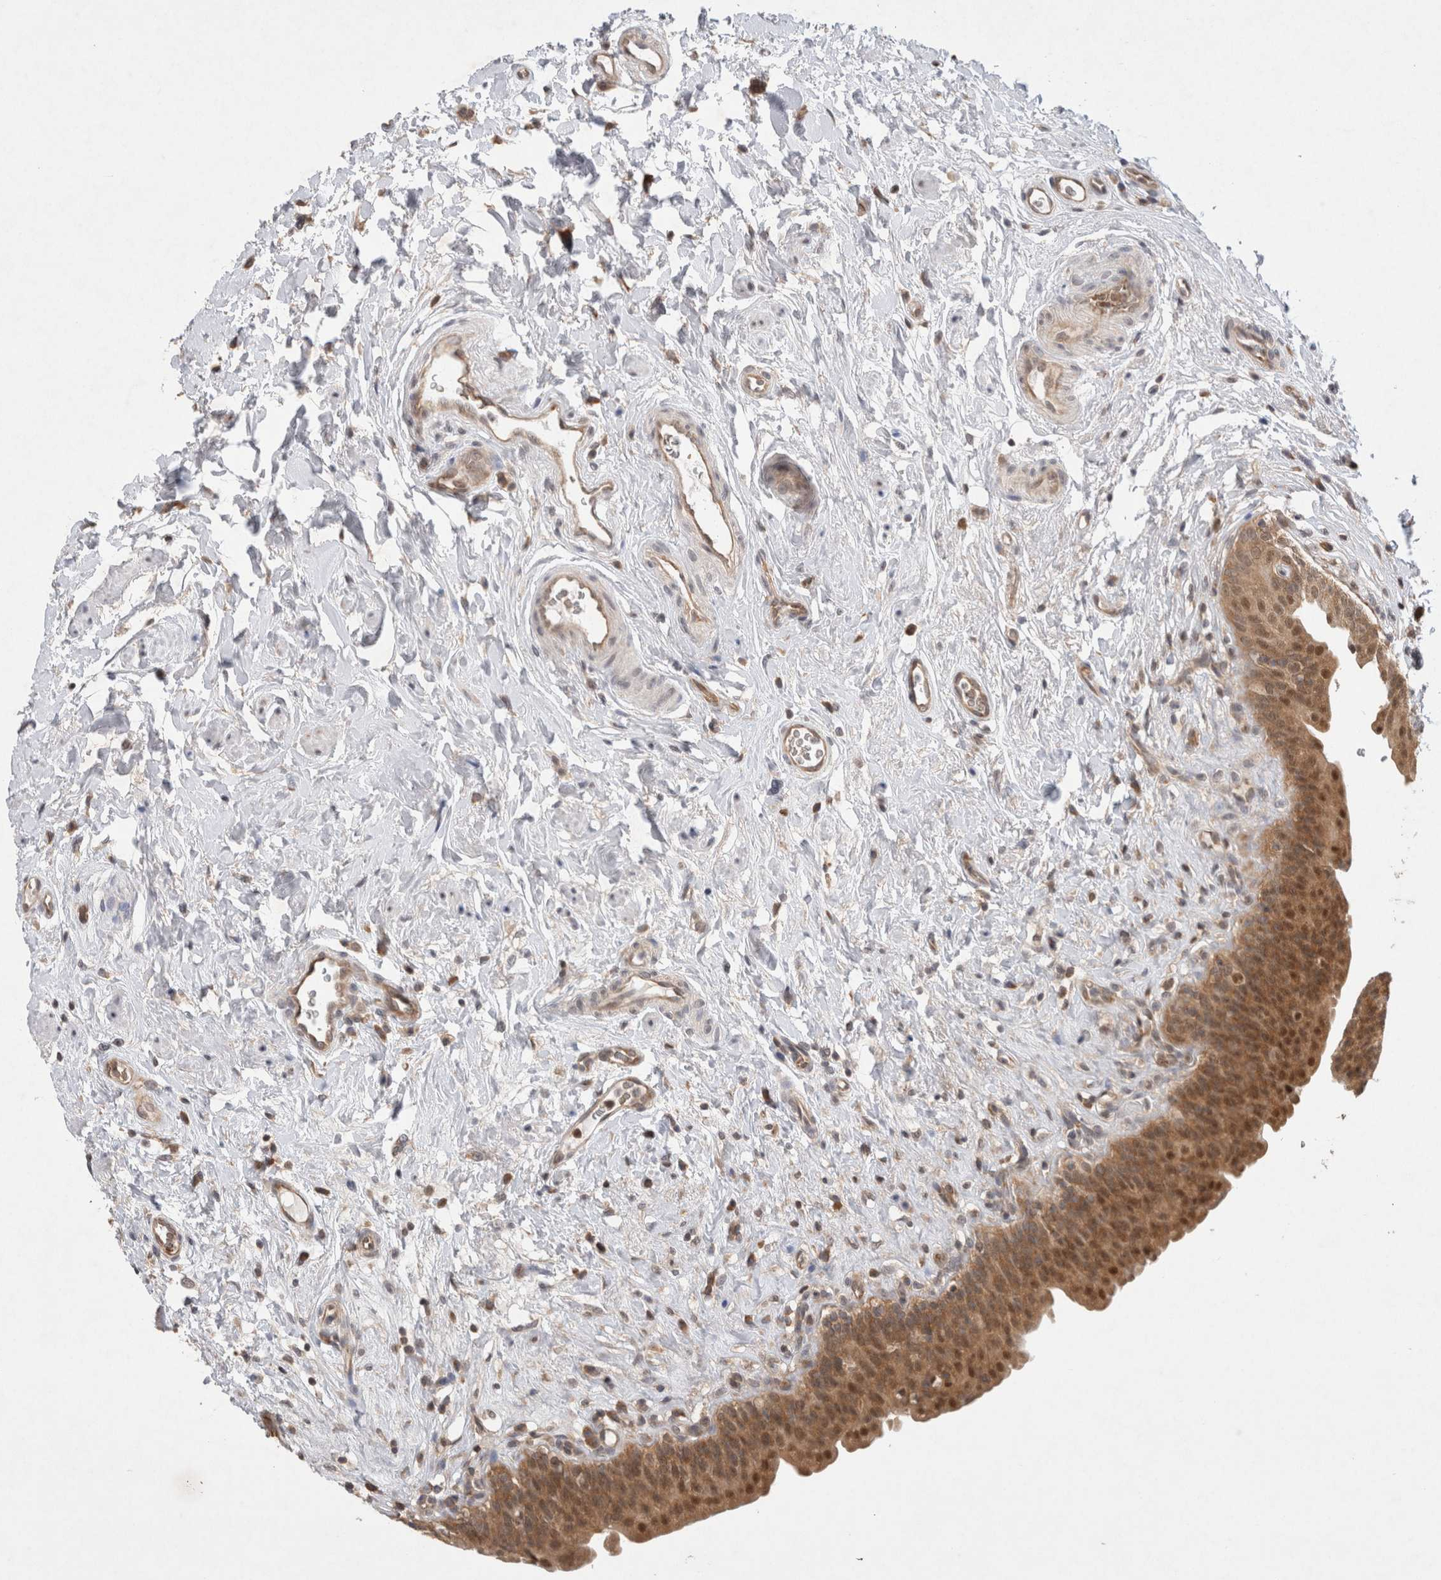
{"staining": {"intensity": "moderate", "quantity": ">75%", "location": "cytoplasmic/membranous,nuclear"}, "tissue": "urinary bladder", "cell_type": "Urothelial cells", "image_type": "normal", "snomed": [{"axis": "morphology", "description": "Normal tissue, NOS"}, {"axis": "topography", "description": "Urinary bladder"}], "caption": "Urinary bladder stained for a protein (brown) exhibits moderate cytoplasmic/membranous,nuclear positive expression in about >75% of urothelial cells.", "gene": "EIF3E", "patient": {"sex": "male", "age": 83}}